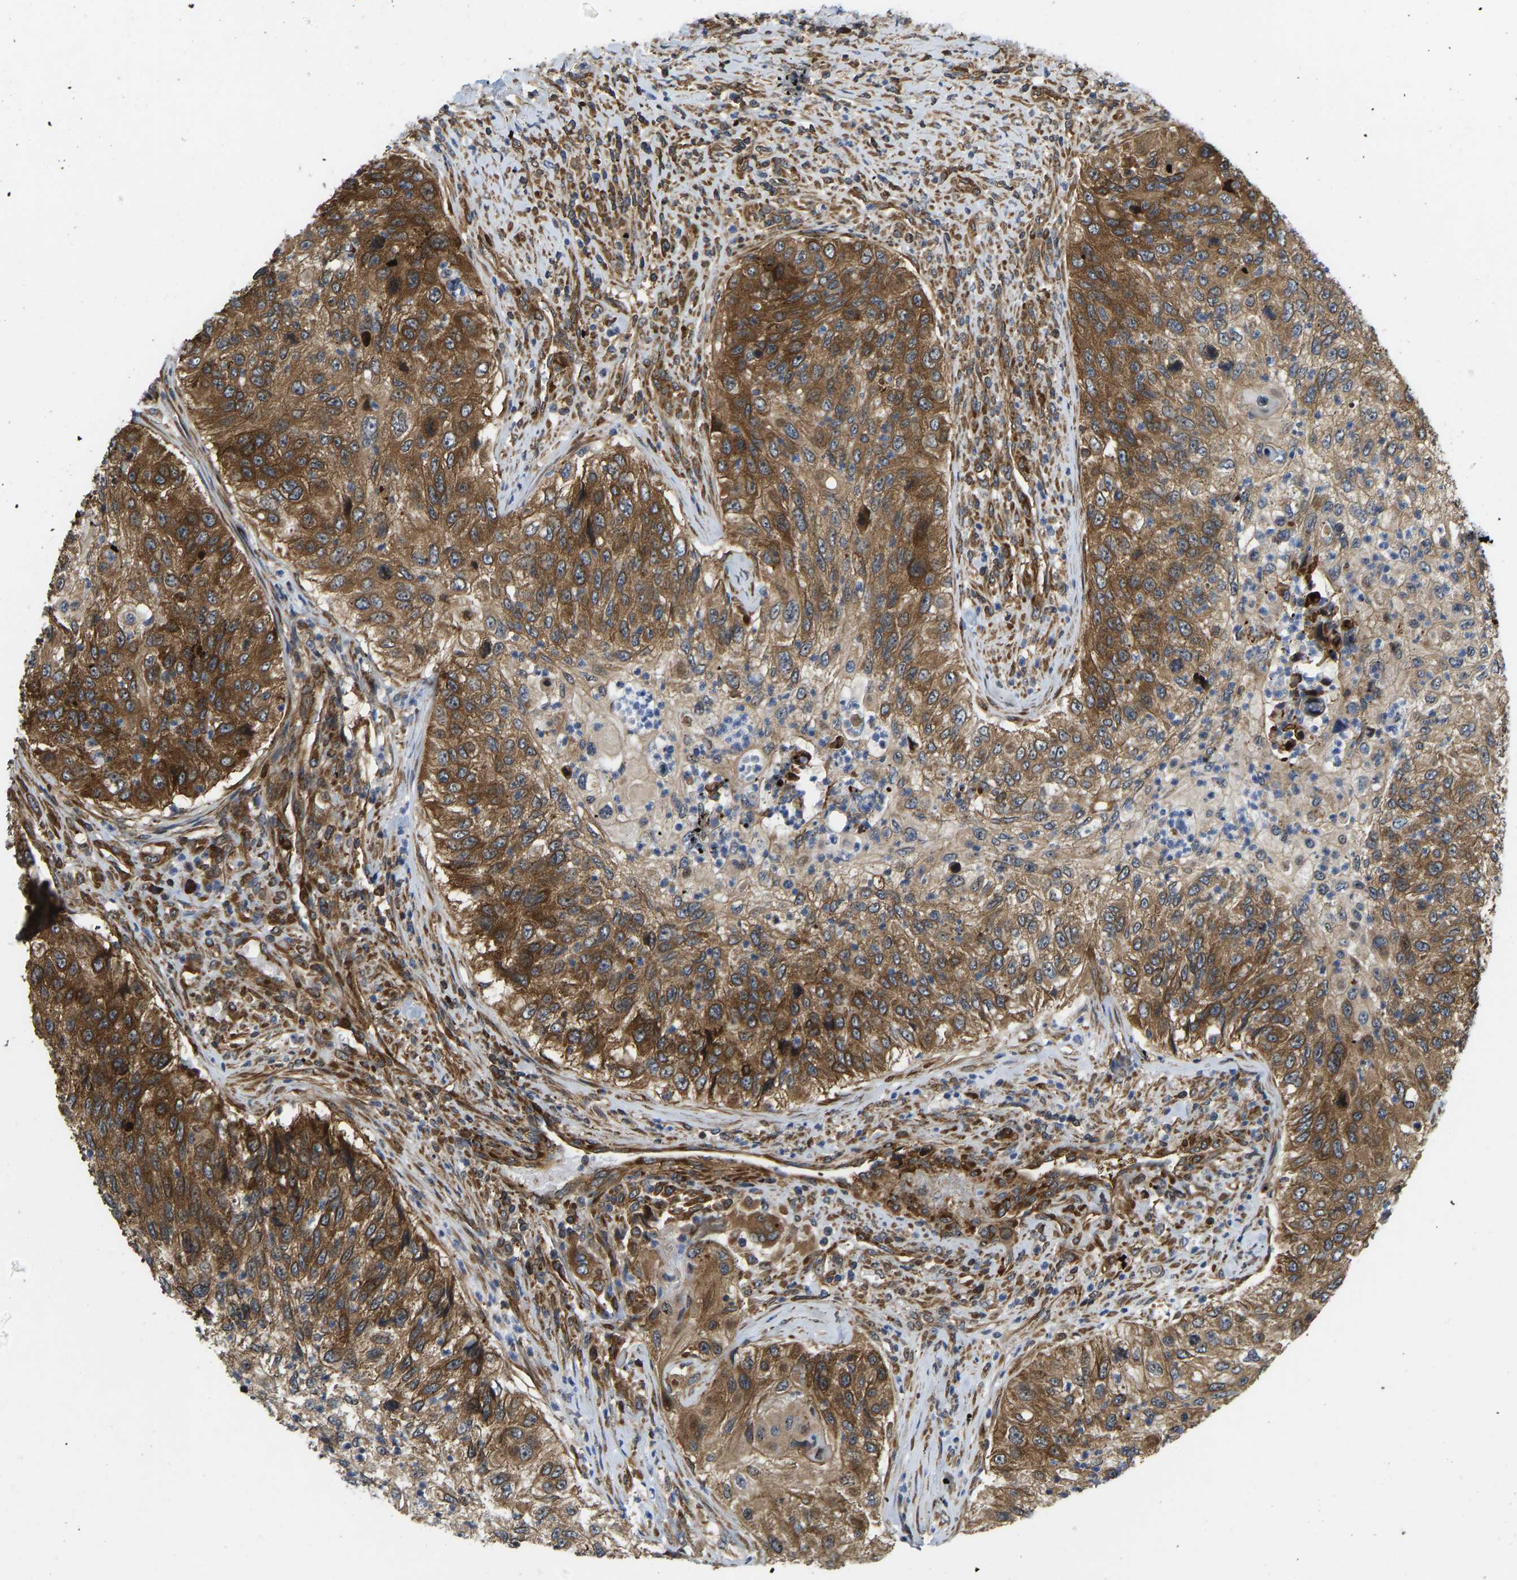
{"staining": {"intensity": "moderate", "quantity": ">75%", "location": "cytoplasmic/membranous"}, "tissue": "urothelial cancer", "cell_type": "Tumor cells", "image_type": "cancer", "snomed": [{"axis": "morphology", "description": "Urothelial carcinoma, High grade"}, {"axis": "topography", "description": "Urinary bladder"}], "caption": "Moderate cytoplasmic/membranous expression is appreciated in approximately >75% of tumor cells in high-grade urothelial carcinoma.", "gene": "RASGRF2", "patient": {"sex": "female", "age": 60}}